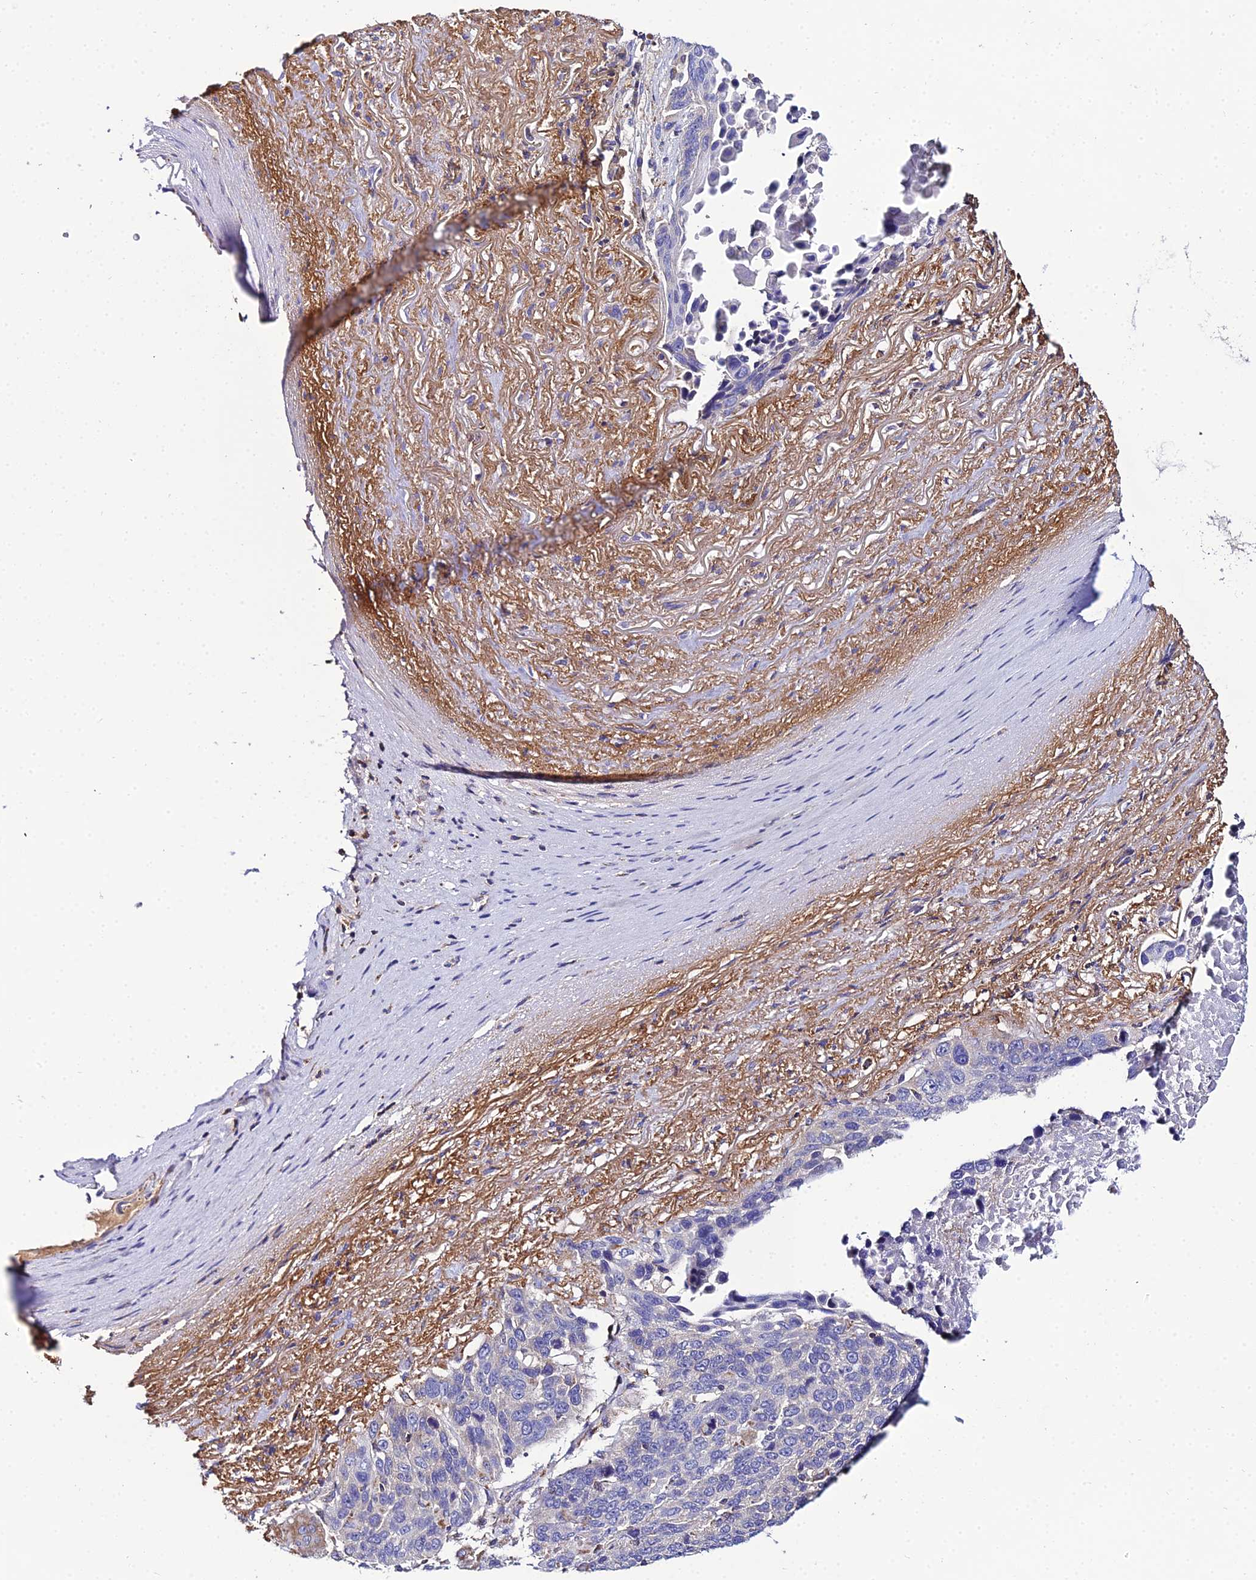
{"staining": {"intensity": "negative", "quantity": "none", "location": "none"}, "tissue": "lung cancer", "cell_type": "Tumor cells", "image_type": "cancer", "snomed": [{"axis": "morphology", "description": "Normal tissue, NOS"}, {"axis": "morphology", "description": "Squamous cell carcinoma, NOS"}, {"axis": "topography", "description": "Lymph node"}, {"axis": "topography", "description": "Lung"}], "caption": "DAB immunohistochemical staining of lung squamous cell carcinoma demonstrates no significant positivity in tumor cells. Brightfield microscopy of immunohistochemistry (IHC) stained with DAB (3,3'-diaminobenzidine) (brown) and hematoxylin (blue), captured at high magnification.", "gene": "NIPSNAP3A", "patient": {"sex": "male", "age": 66}}